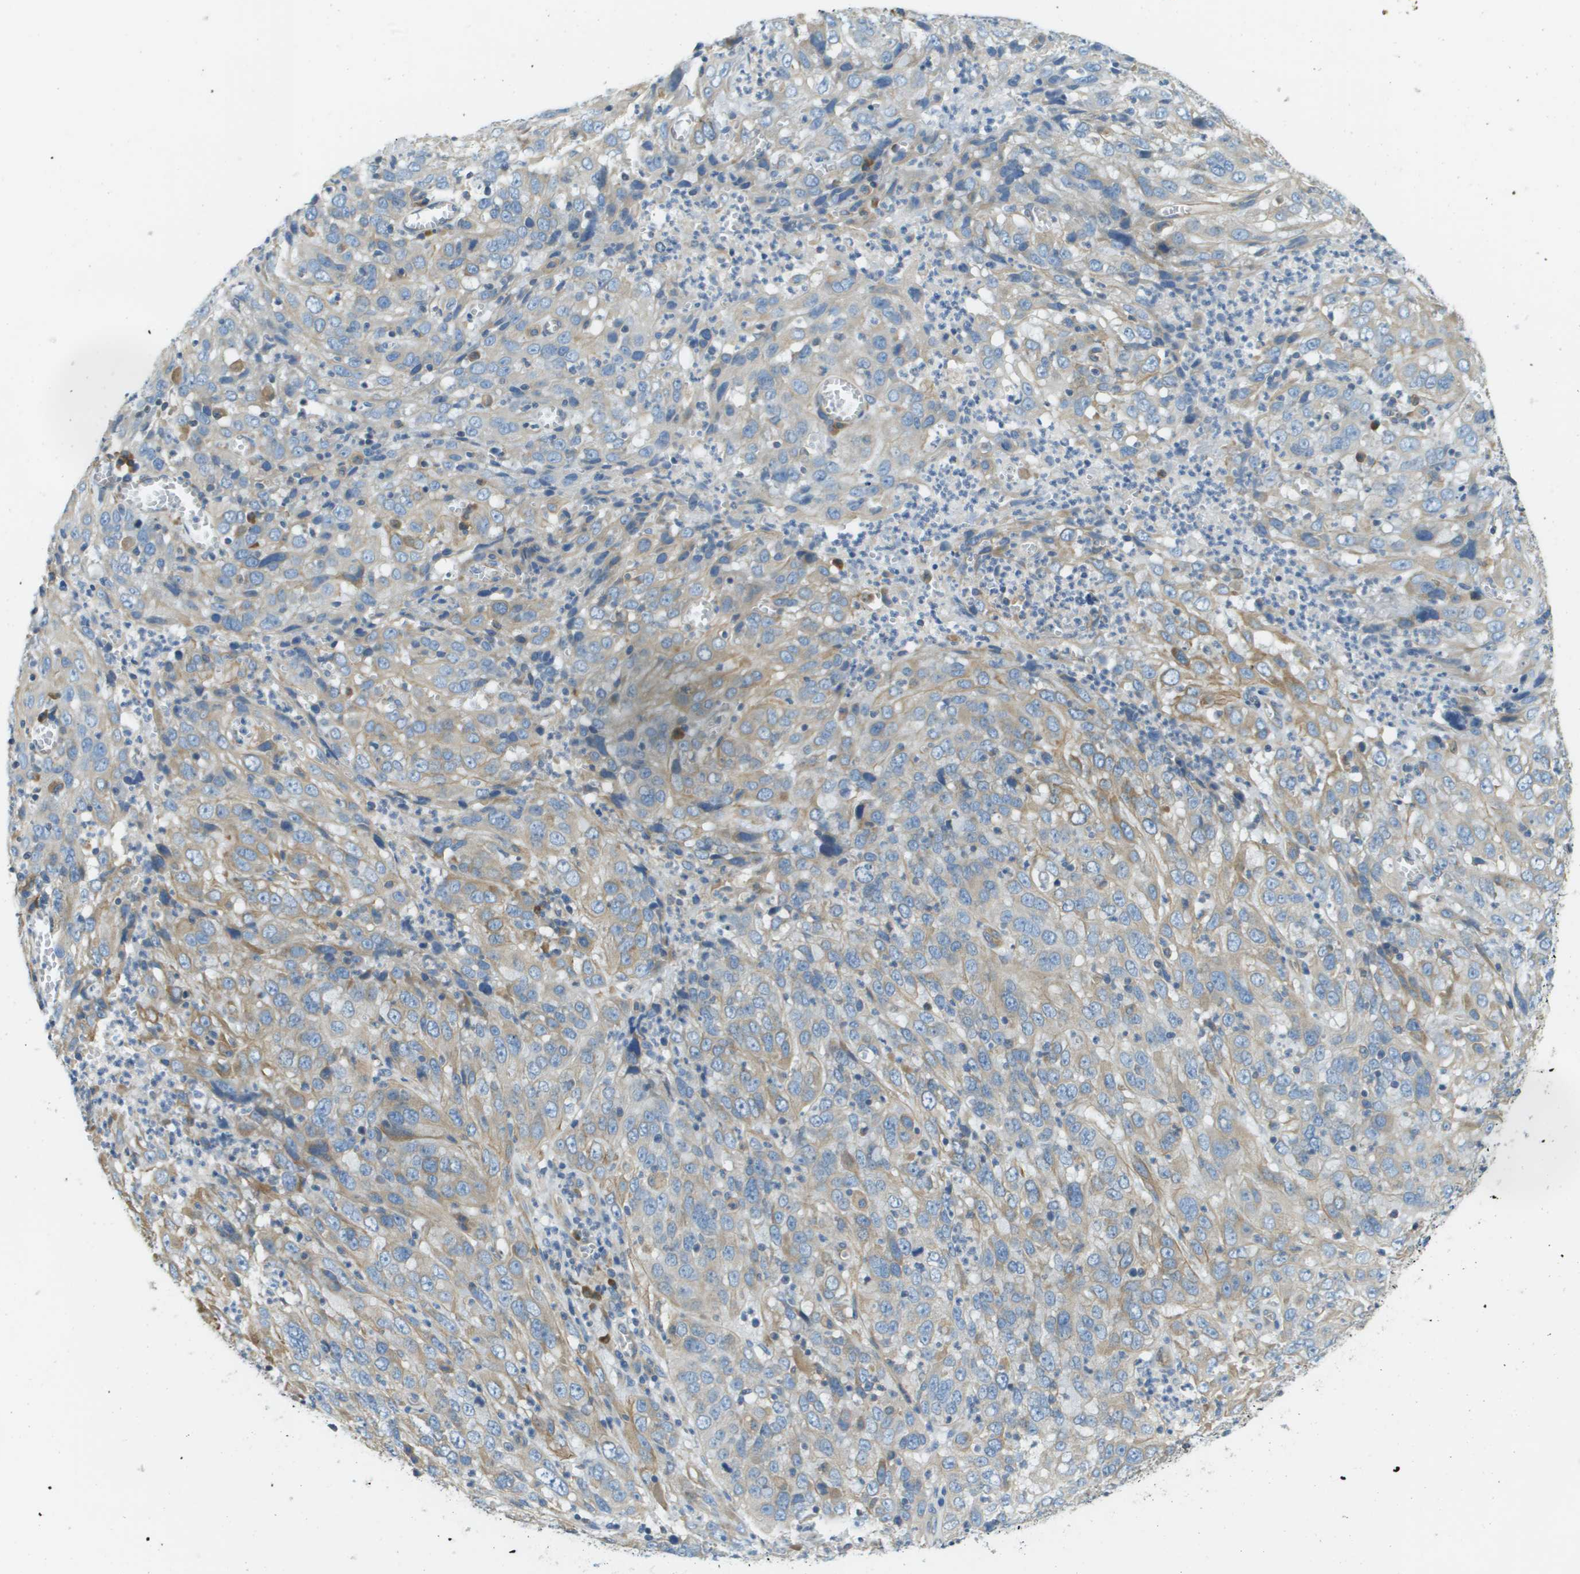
{"staining": {"intensity": "weak", "quantity": "25%-75%", "location": "cytoplasmic/membranous"}, "tissue": "cervical cancer", "cell_type": "Tumor cells", "image_type": "cancer", "snomed": [{"axis": "morphology", "description": "Squamous cell carcinoma, NOS"}, {"axis": "topography", "description": "Cervix"}], "caption": "Human squamous cell carcinoma (cervical) stained with a brown dye shows weak cytoplasmic/membranous positive expression in about 25%-75% of tumor cells.", "gene": "DNAJB11", "patient": {"sex": "female", "age": 32}}